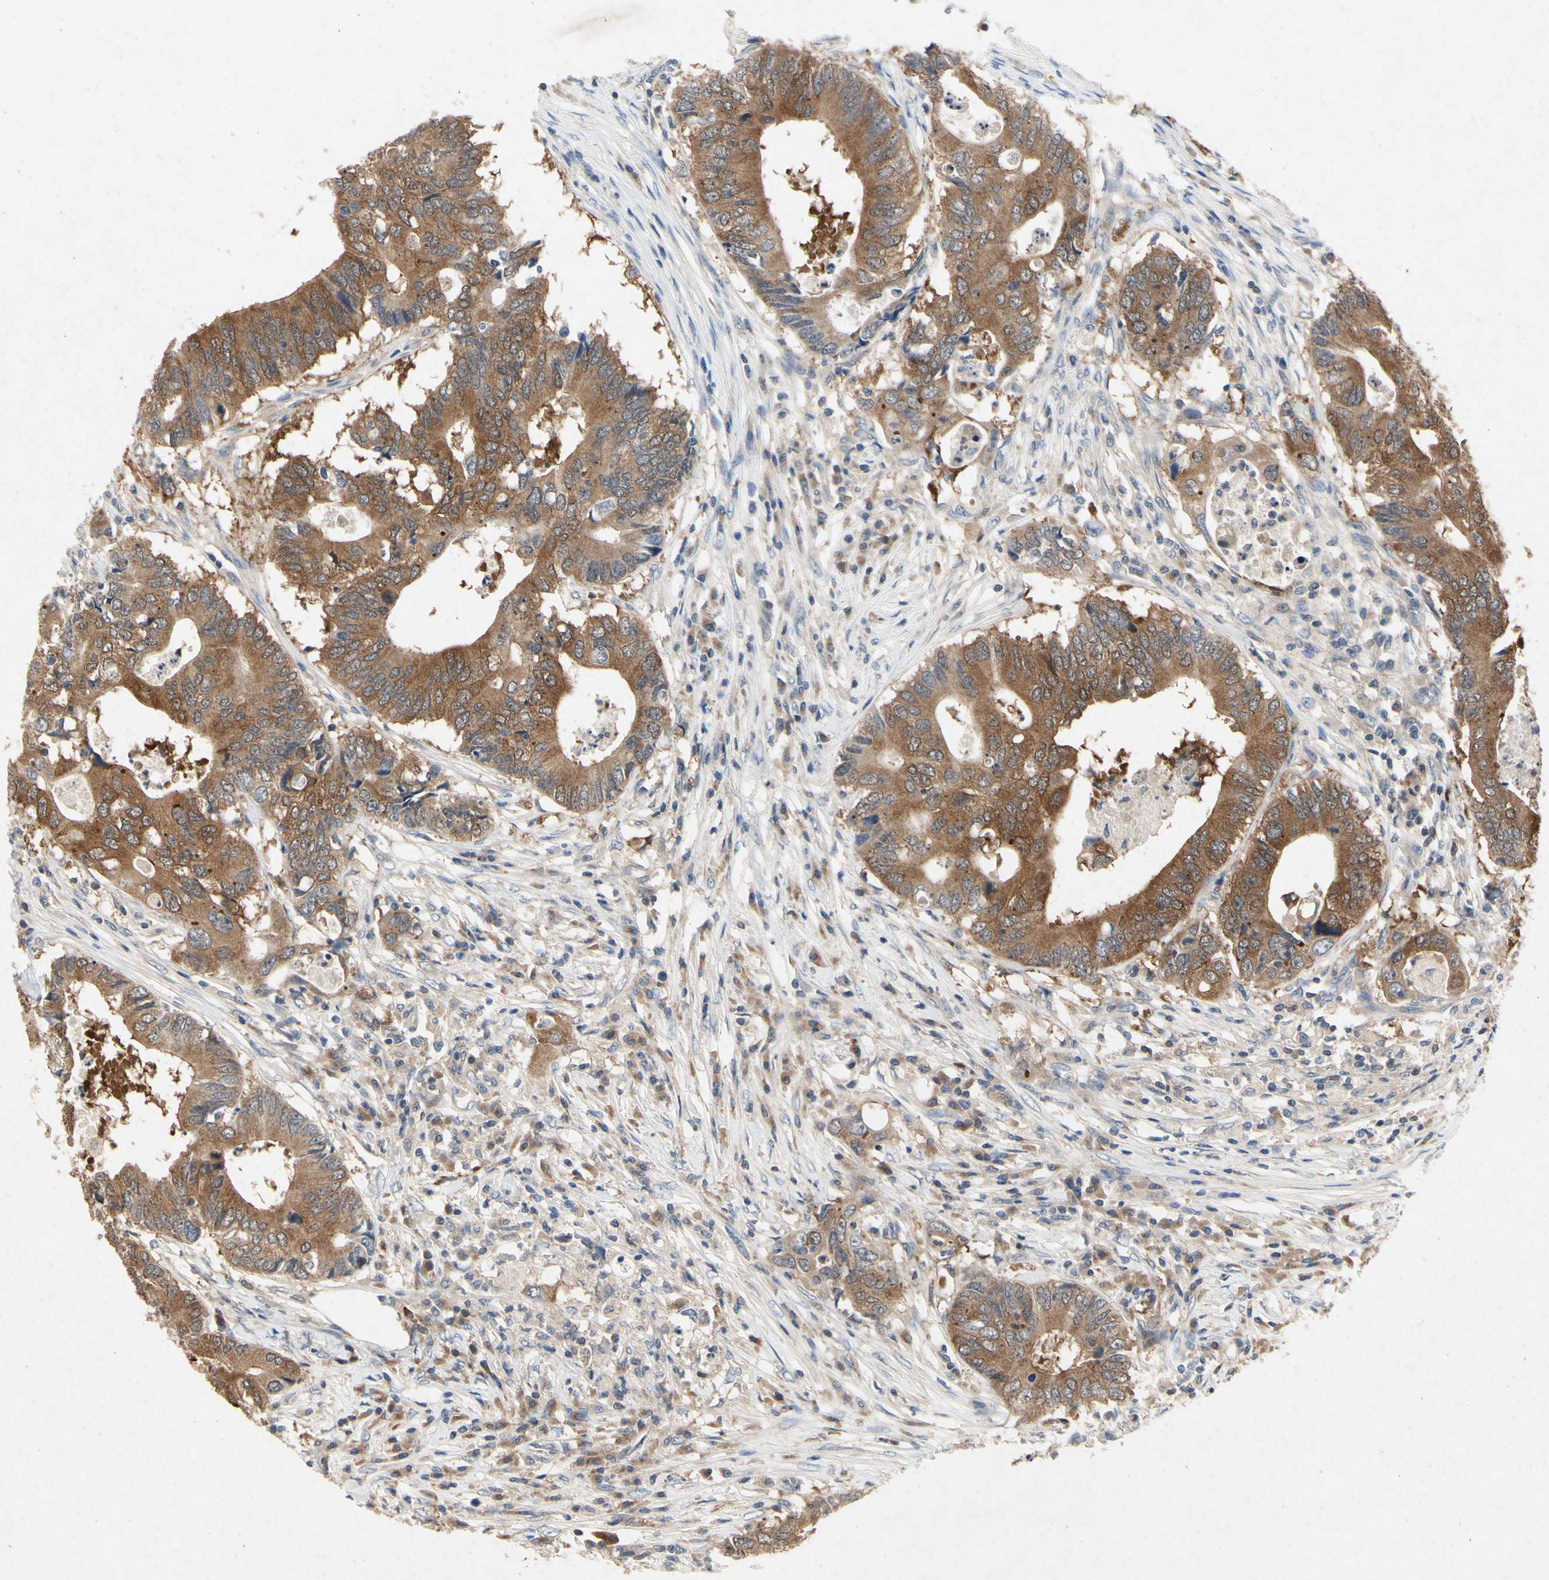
{"staining": {"intensity": "moderate", "quantity": ">75%", "location": "cytoplasmic/membranous"}, "tissue": "colorectal cancer", "cell_type": "Tumor cells", "image_type": "cancer", "snomed": [{"axis": "morphology", "description": "Adenocarcinoma, NOS"}, {"axis": "topography", "description": "Colon"}], "caption": "A photomicrograph of adenocarcinoma (colorectal) stained for a protein exhibits moderate cytoplasmic/membranous brown staining in tumor cells.", "gene": "RPS6KA1", "patient": {"sex": "male", "age": 71}}